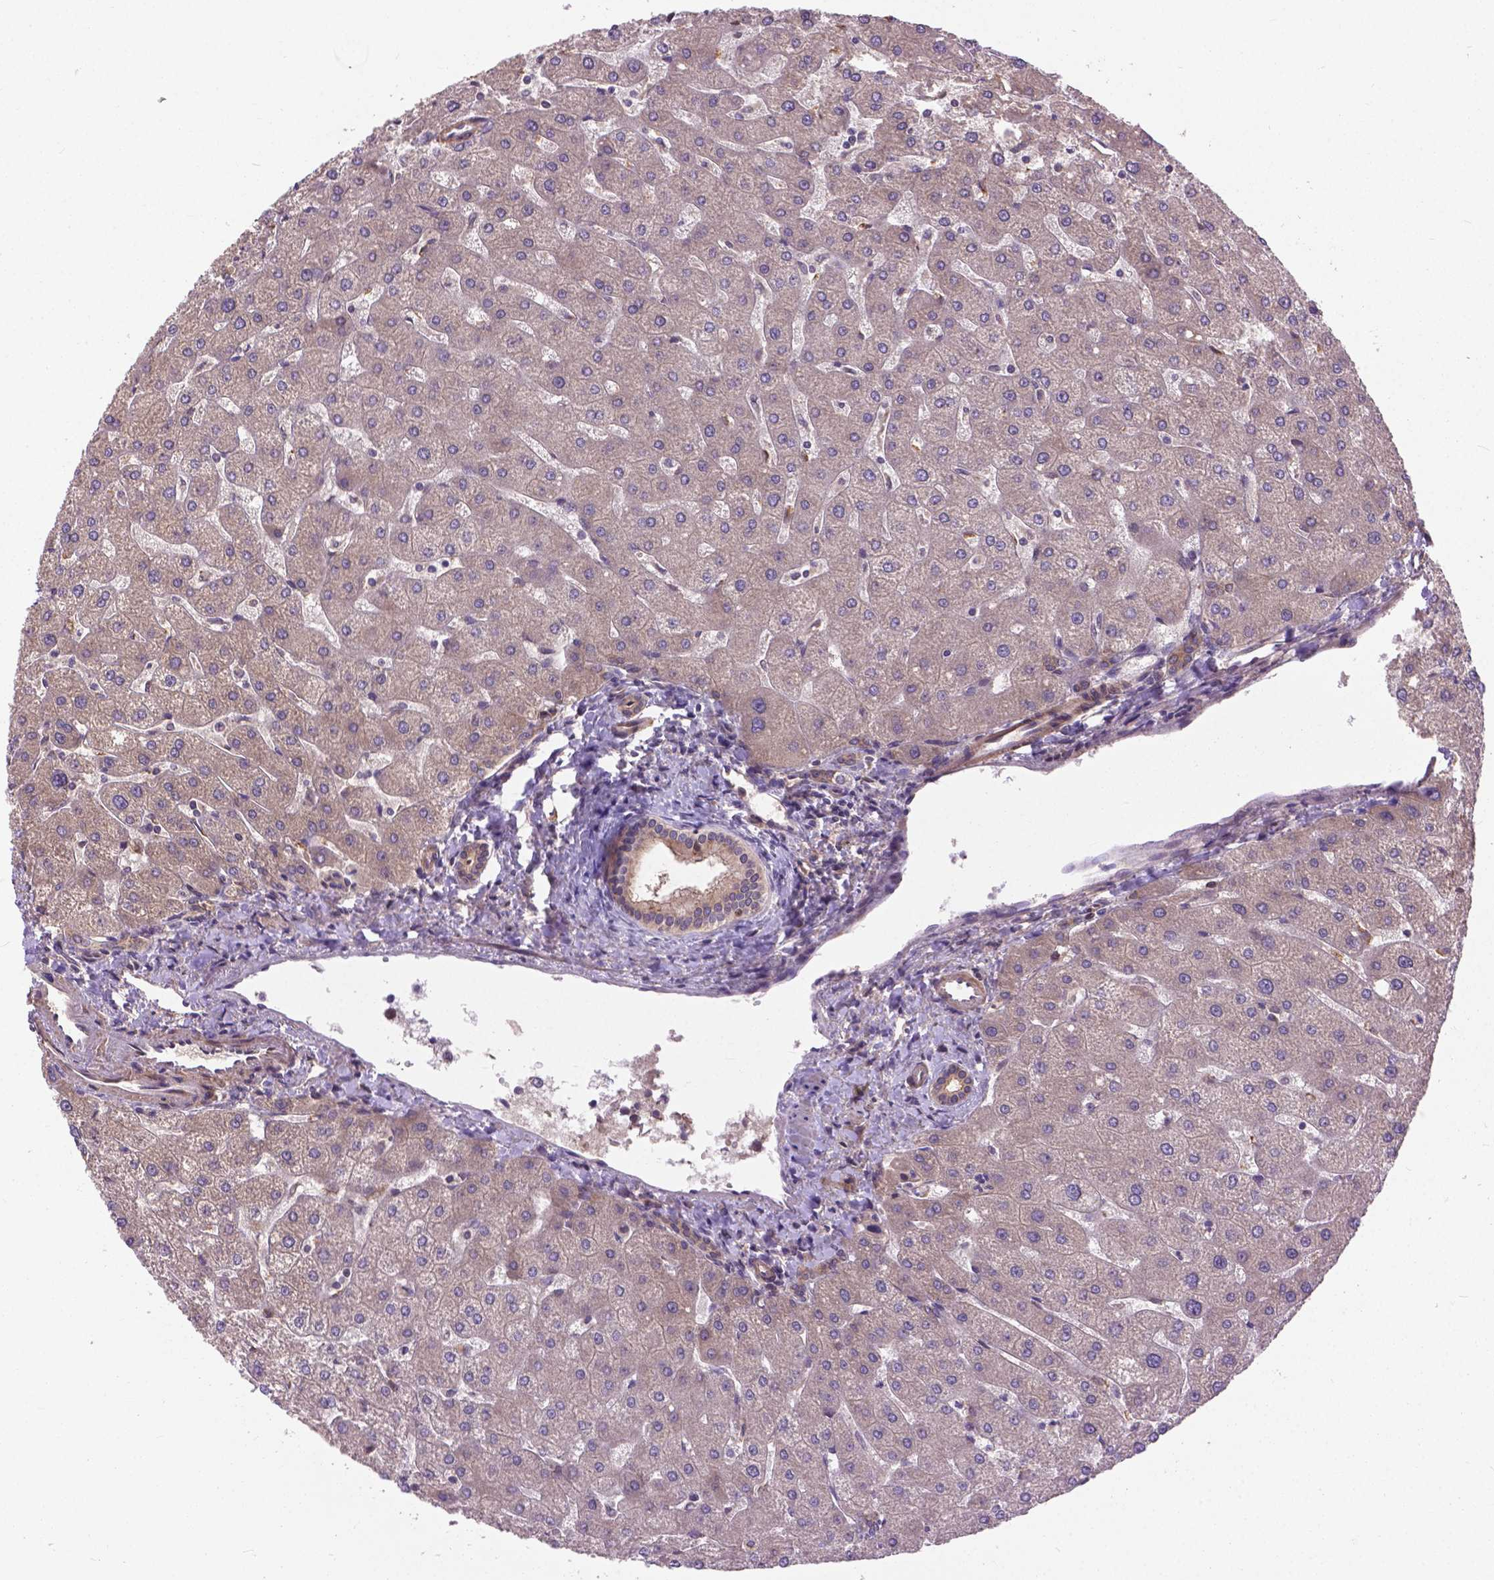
{"staining": {"intensity": "weak", "quantity": ">75%", "location": "cytoplasmic/membranous"}, "tissue": "liver", "cell_type": "Cholangiocytes", "image_type": "normal", "snomed": [{"axis": "morphology", "description": "Normal tissue, NOS"}, {"axis": "topography", "description": "Liver"}], "caption": "Immunohistochemical staining of normal human liver reveals low levels of weak cytoplasmic/membranous staining in approximately >75% of cholangiocytes.", "gene": "ZNF616", "patient": {"sex": "male", "age": 67}}